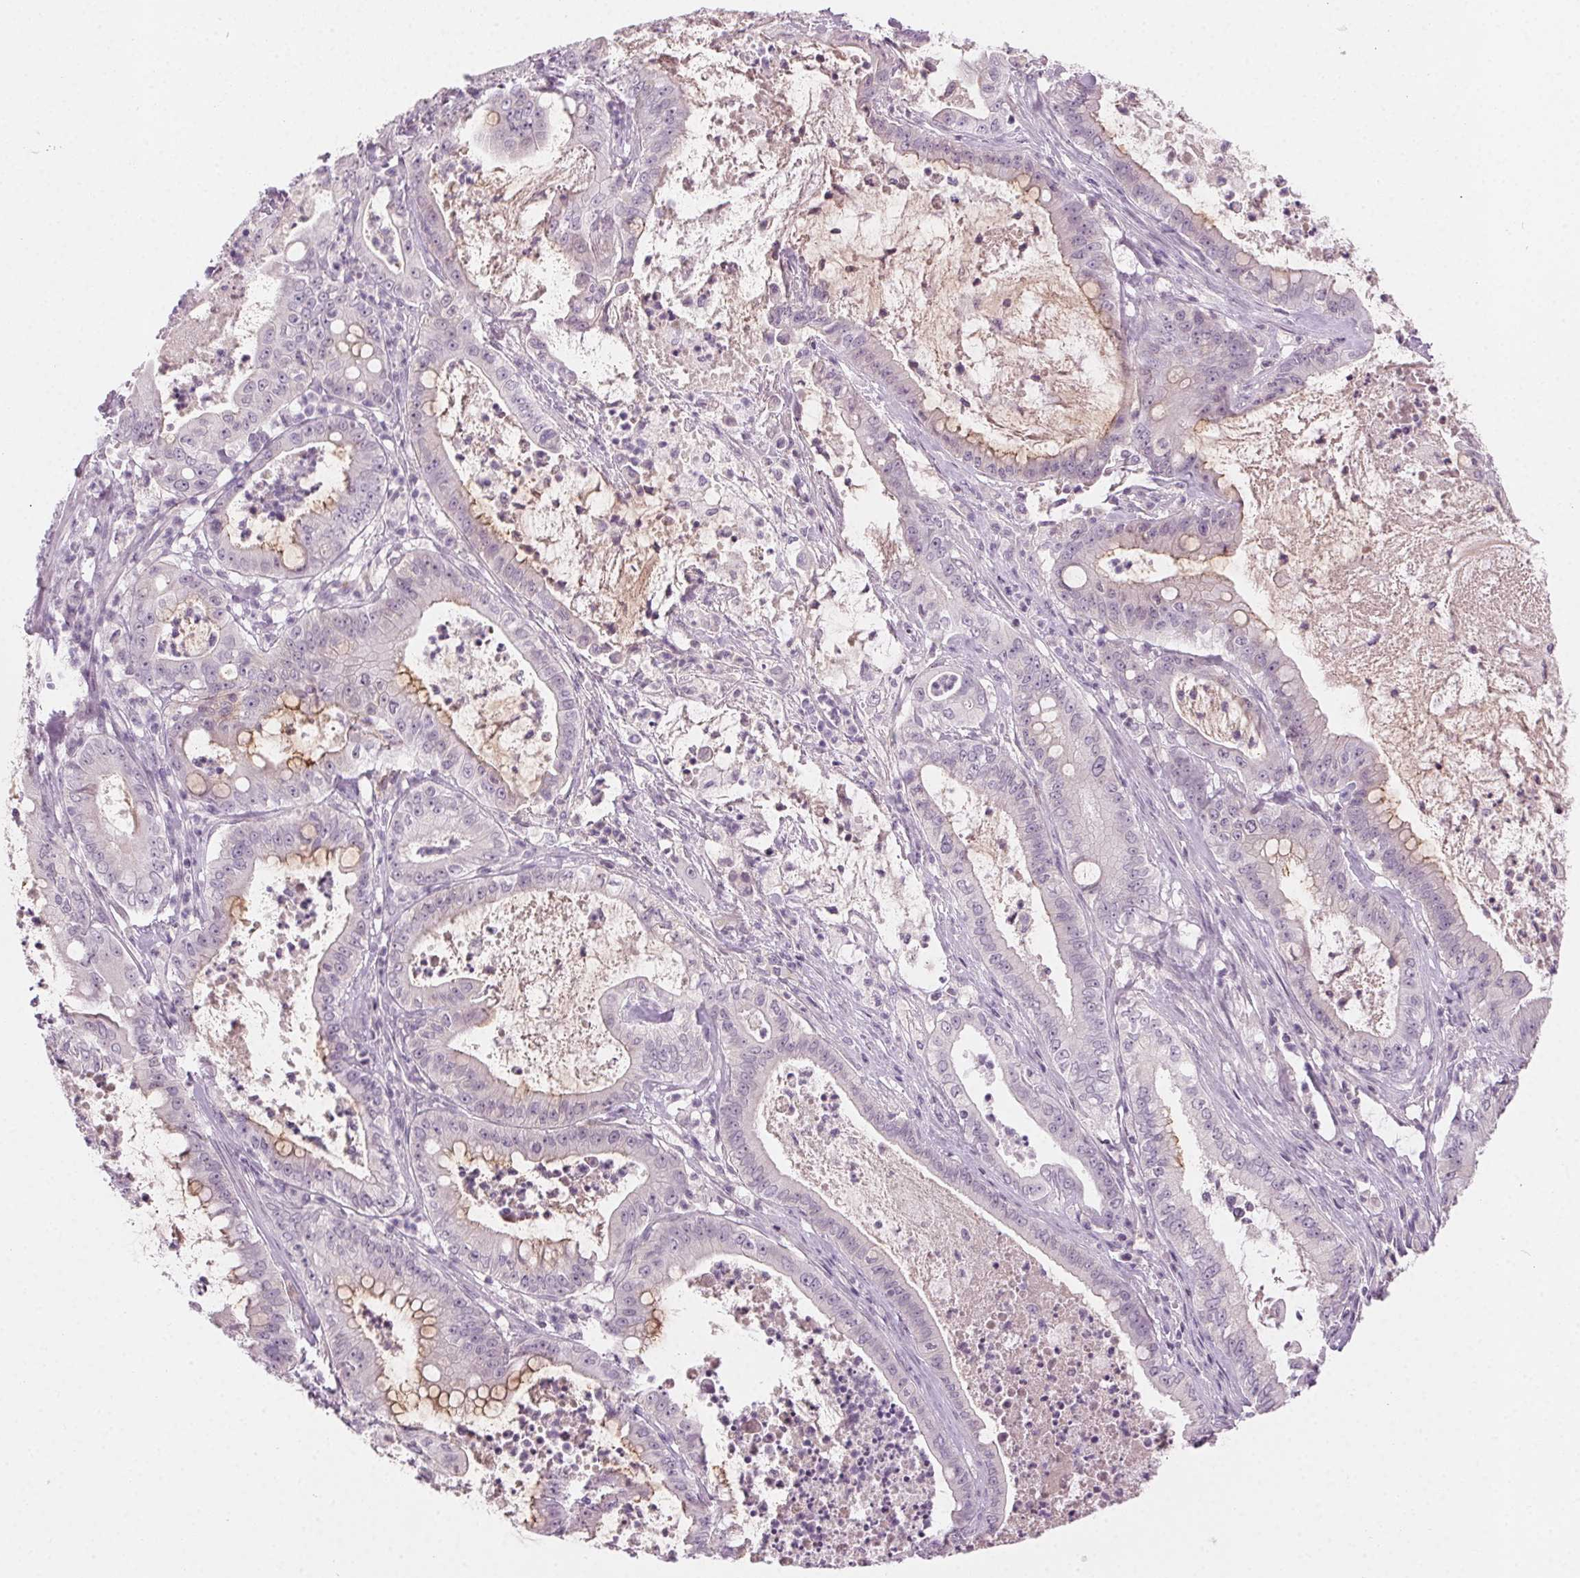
{"staining": {"intensity": "weak", "quantity": "<25%", "location": "cytoplasmic/membranous"}, "tissue": "pancreatic cancer", "cell_type": "Tumor cells", "image_type": "cancer", "snomed": [{"axis": "morphology", "description": "Adenocarcinoma, NOS"}, {"axis": "topography", "description": "Pancreas"}], "caption": "Tumor cells show no significant protein staining in pancreatic cancer.", "gene": "HSF5", "patient": {"sex": "male", "age": 71}}